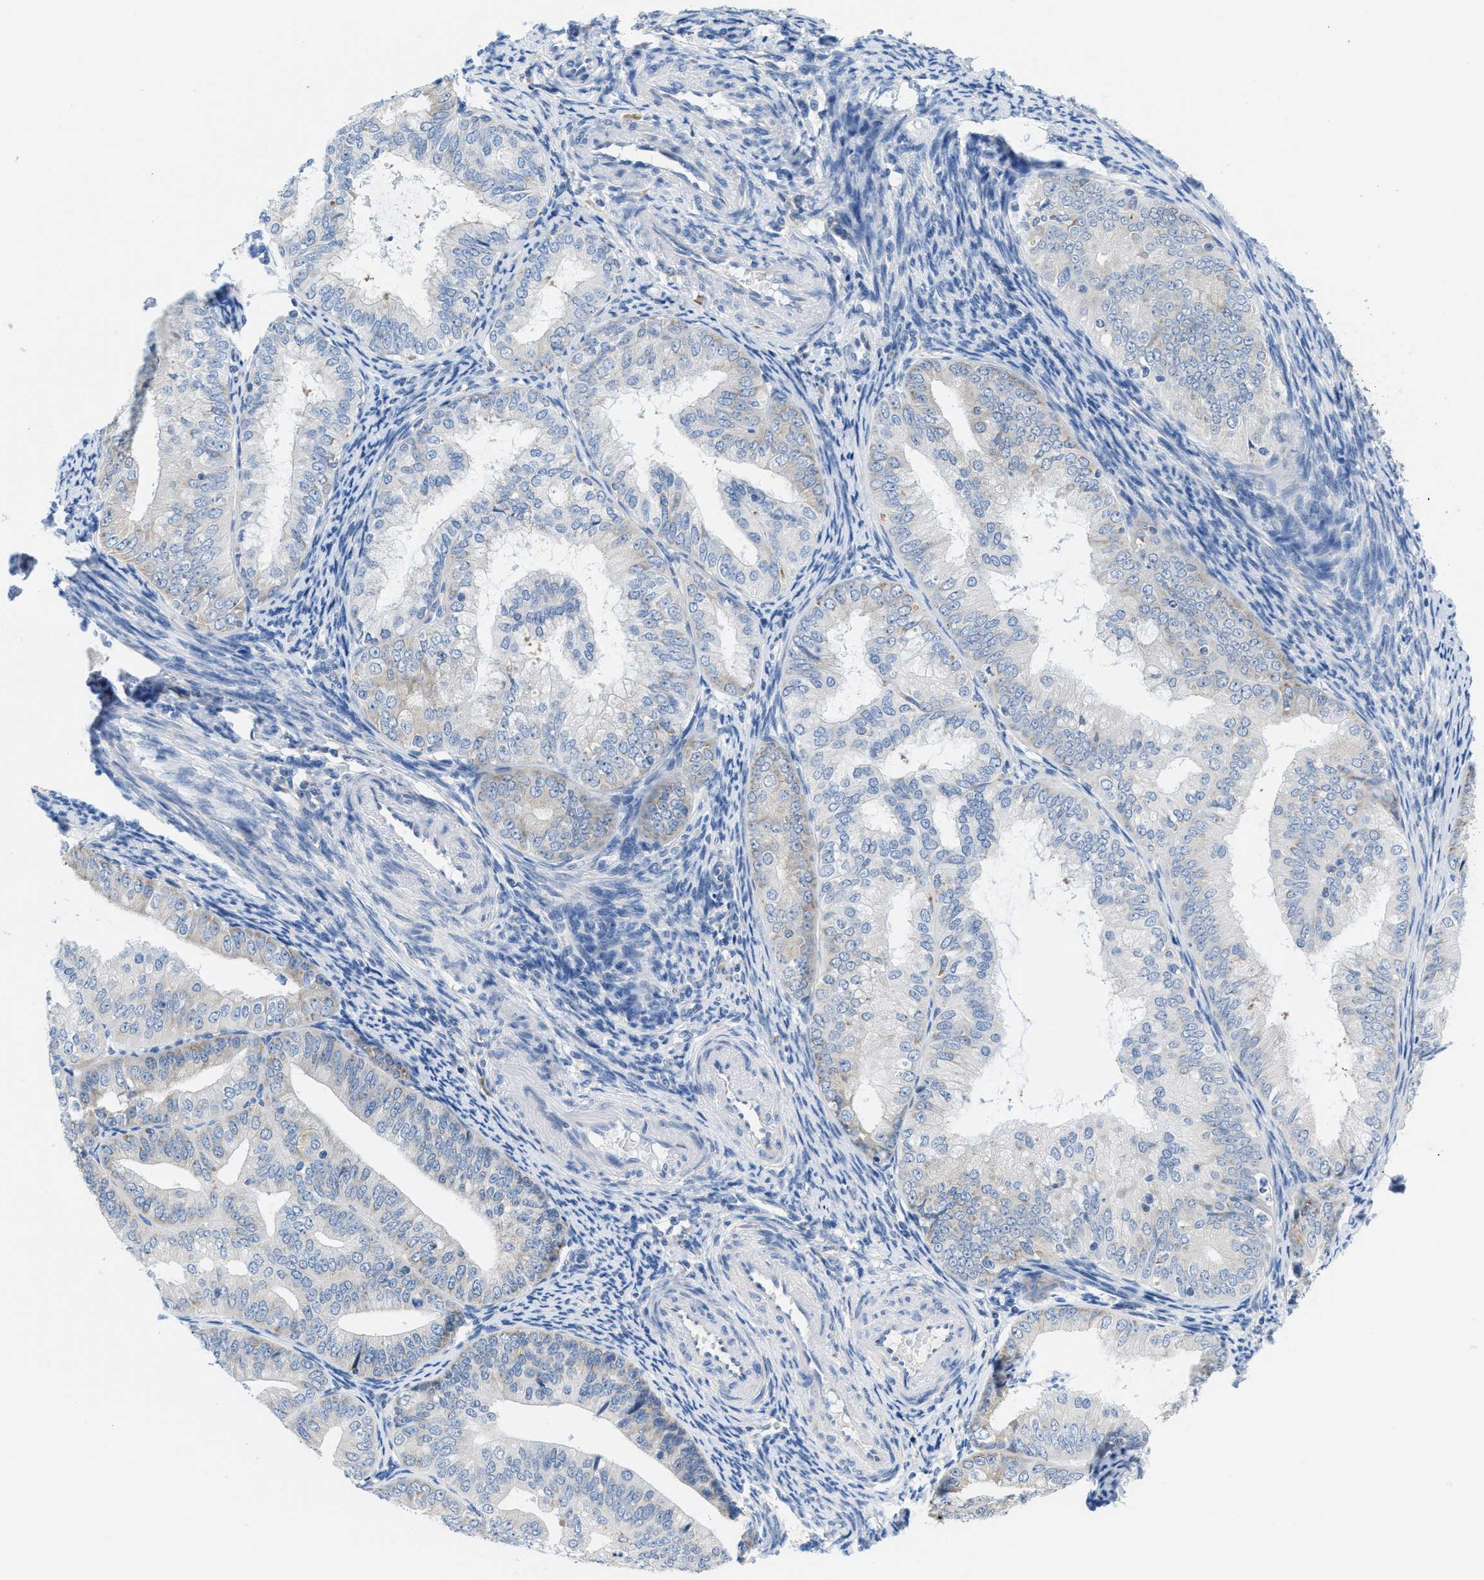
{"staining": {"intensity": "negative", "quantity": "none", "location": "none"}, "tissue": "endometrial cancer", "cell_type": "Tumor cells", "image_type": "cancer", "snomed": [{"axis": "morphology", "description": "Adenocarcinoma, NOS"}, {"axis": "topography", "description": "Endometrium"}], "caption": "The micrograph demonstrates no significant positivity in tumor cells of adenocarcinoma (endometrial).", "gene": "PTDSS1", "patient": {"sex": "female", "age": 63}}